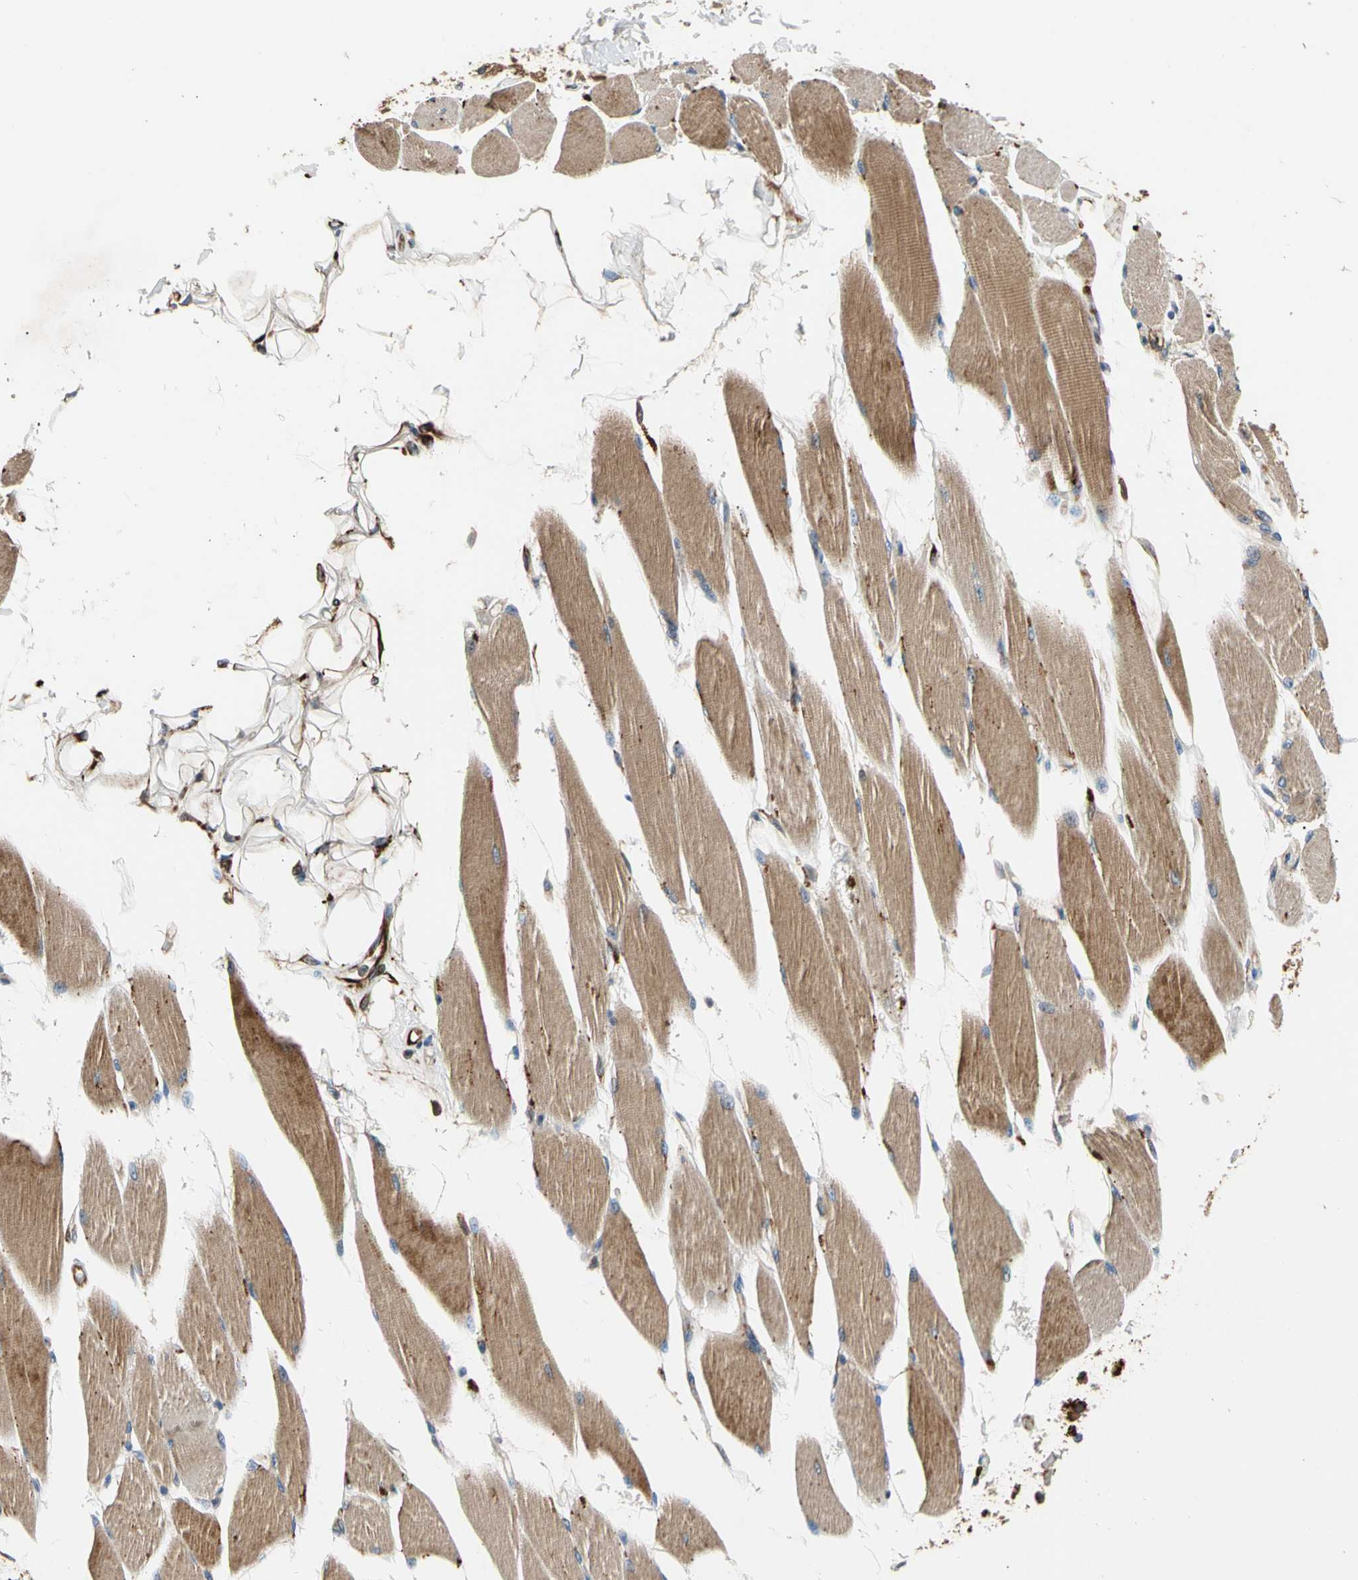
{"staining": {"intensity": "moderate", "quantity": ">75%", "location": "cytoplasmic/membranous"}, "tissue": "skeletal muscle", "cell_type": "Myocytes", "image_type": "normal", "snomed": [{"axis": "morphology", "description": "Normal tissue, NOS"}, {"axis": "topography", "description": "Skeletal muscle"}, {"axis": "topography", "description": "Peripheral nerve tissue"}], "caption": "An IHC histopathology image of normal tissue is shown. Protein staining in brown labels moderate cytoplasmic/membranous positivity in skeletal muscle within myocytes. Using DAB (brown) and hematoxylin (blue) stains, captured at high magnification using brightfield microscopy.", "gene": "FGD6", "patient": {"sex": "female", "age": 84}}